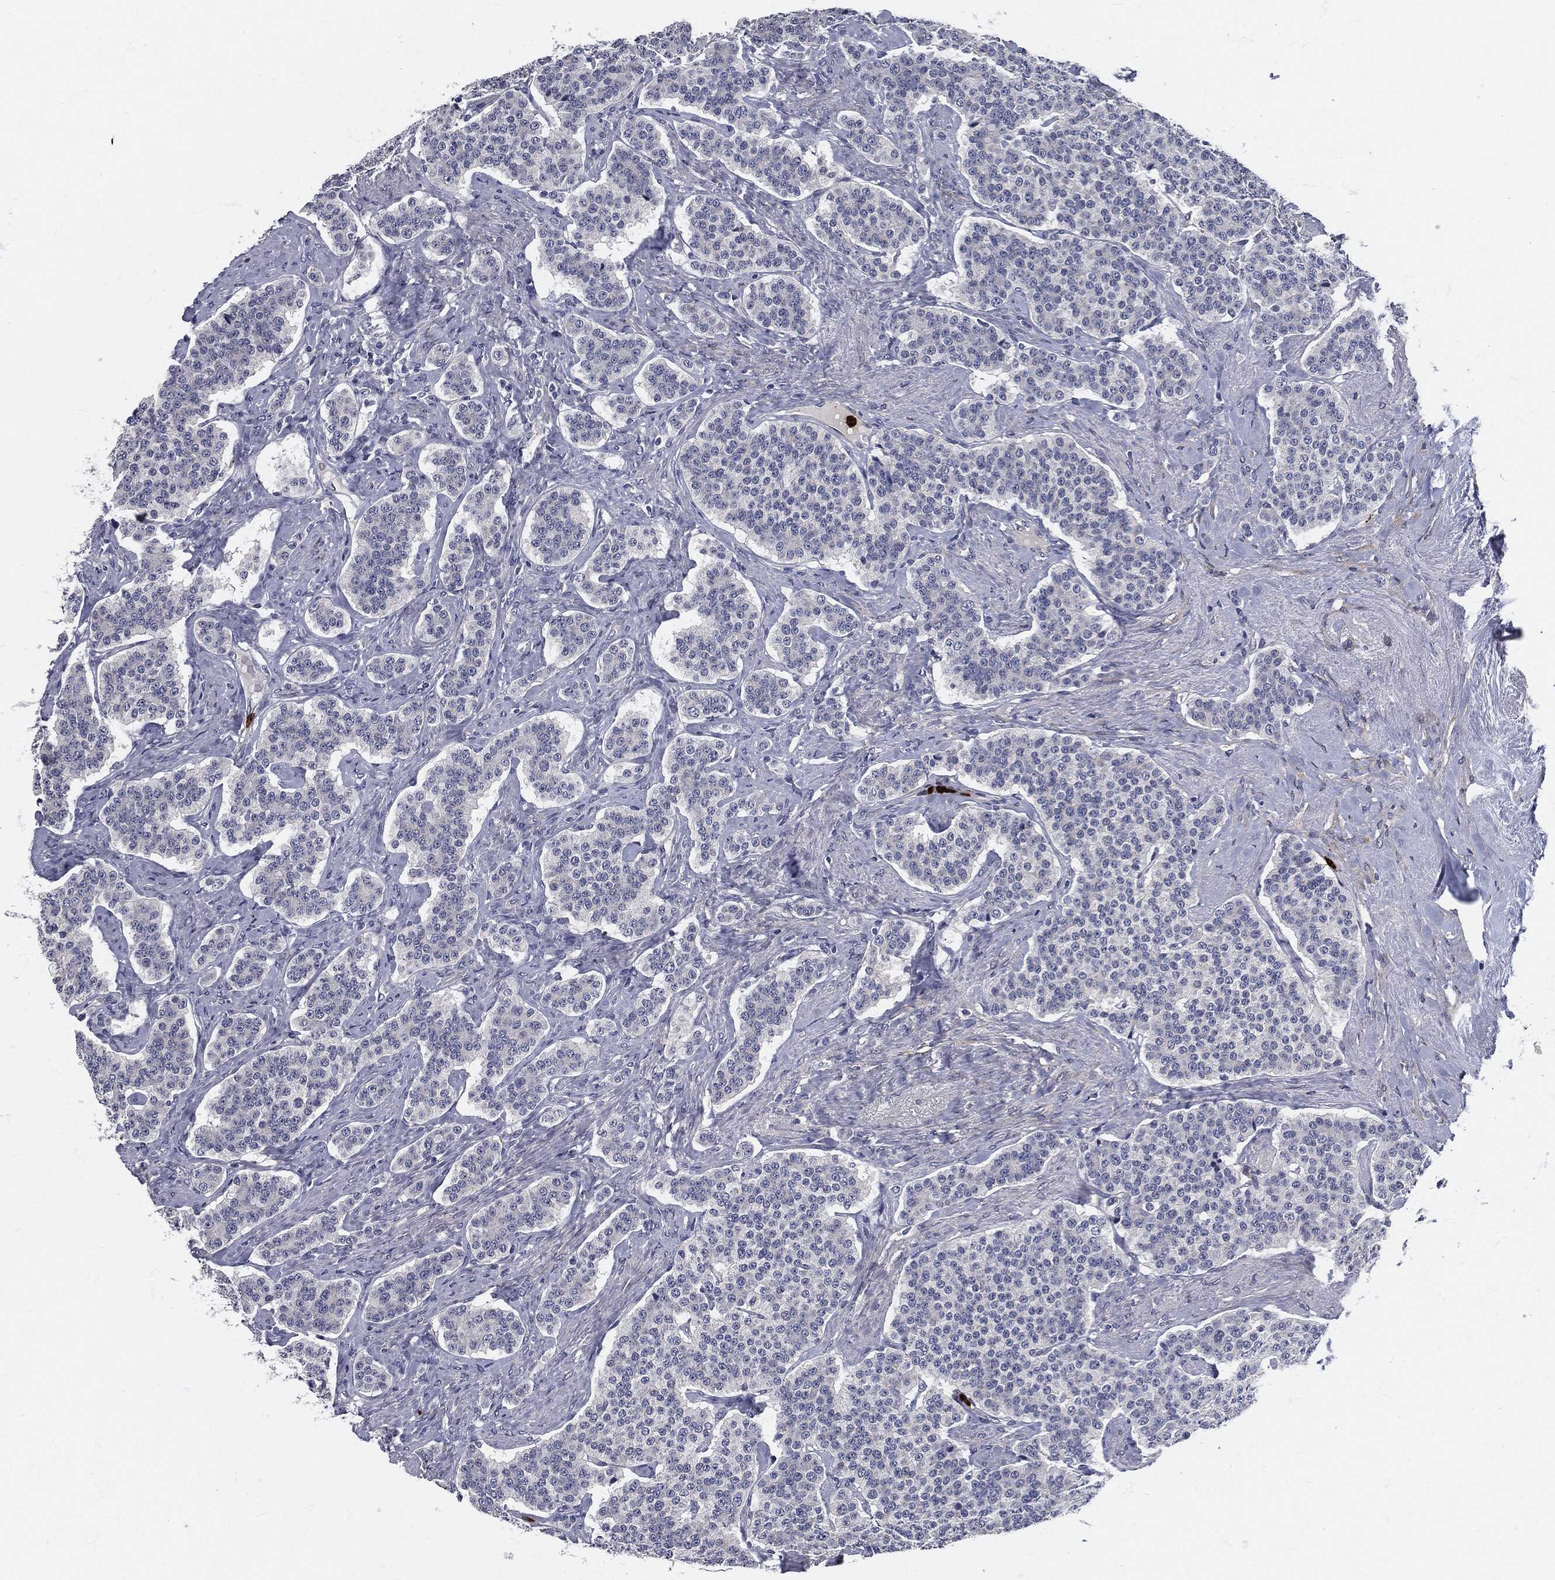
{"staining": {"intensity": "negative", "quantity": "none", "location": "none"}, "tissue": "carcinoid", "cell_type": "Tumor cells", "image_type": "cancer", "snomed": [{"axis": "morphology", "description": "Carcinoid, malignant, NOS"}, {"axis": "topography", "description": "Small intestine"}], "caption": "There is no significant staining in tumor cells of carcinoid.", "gene": "MPO", "patient": {"sex": "female", "age": 58}}